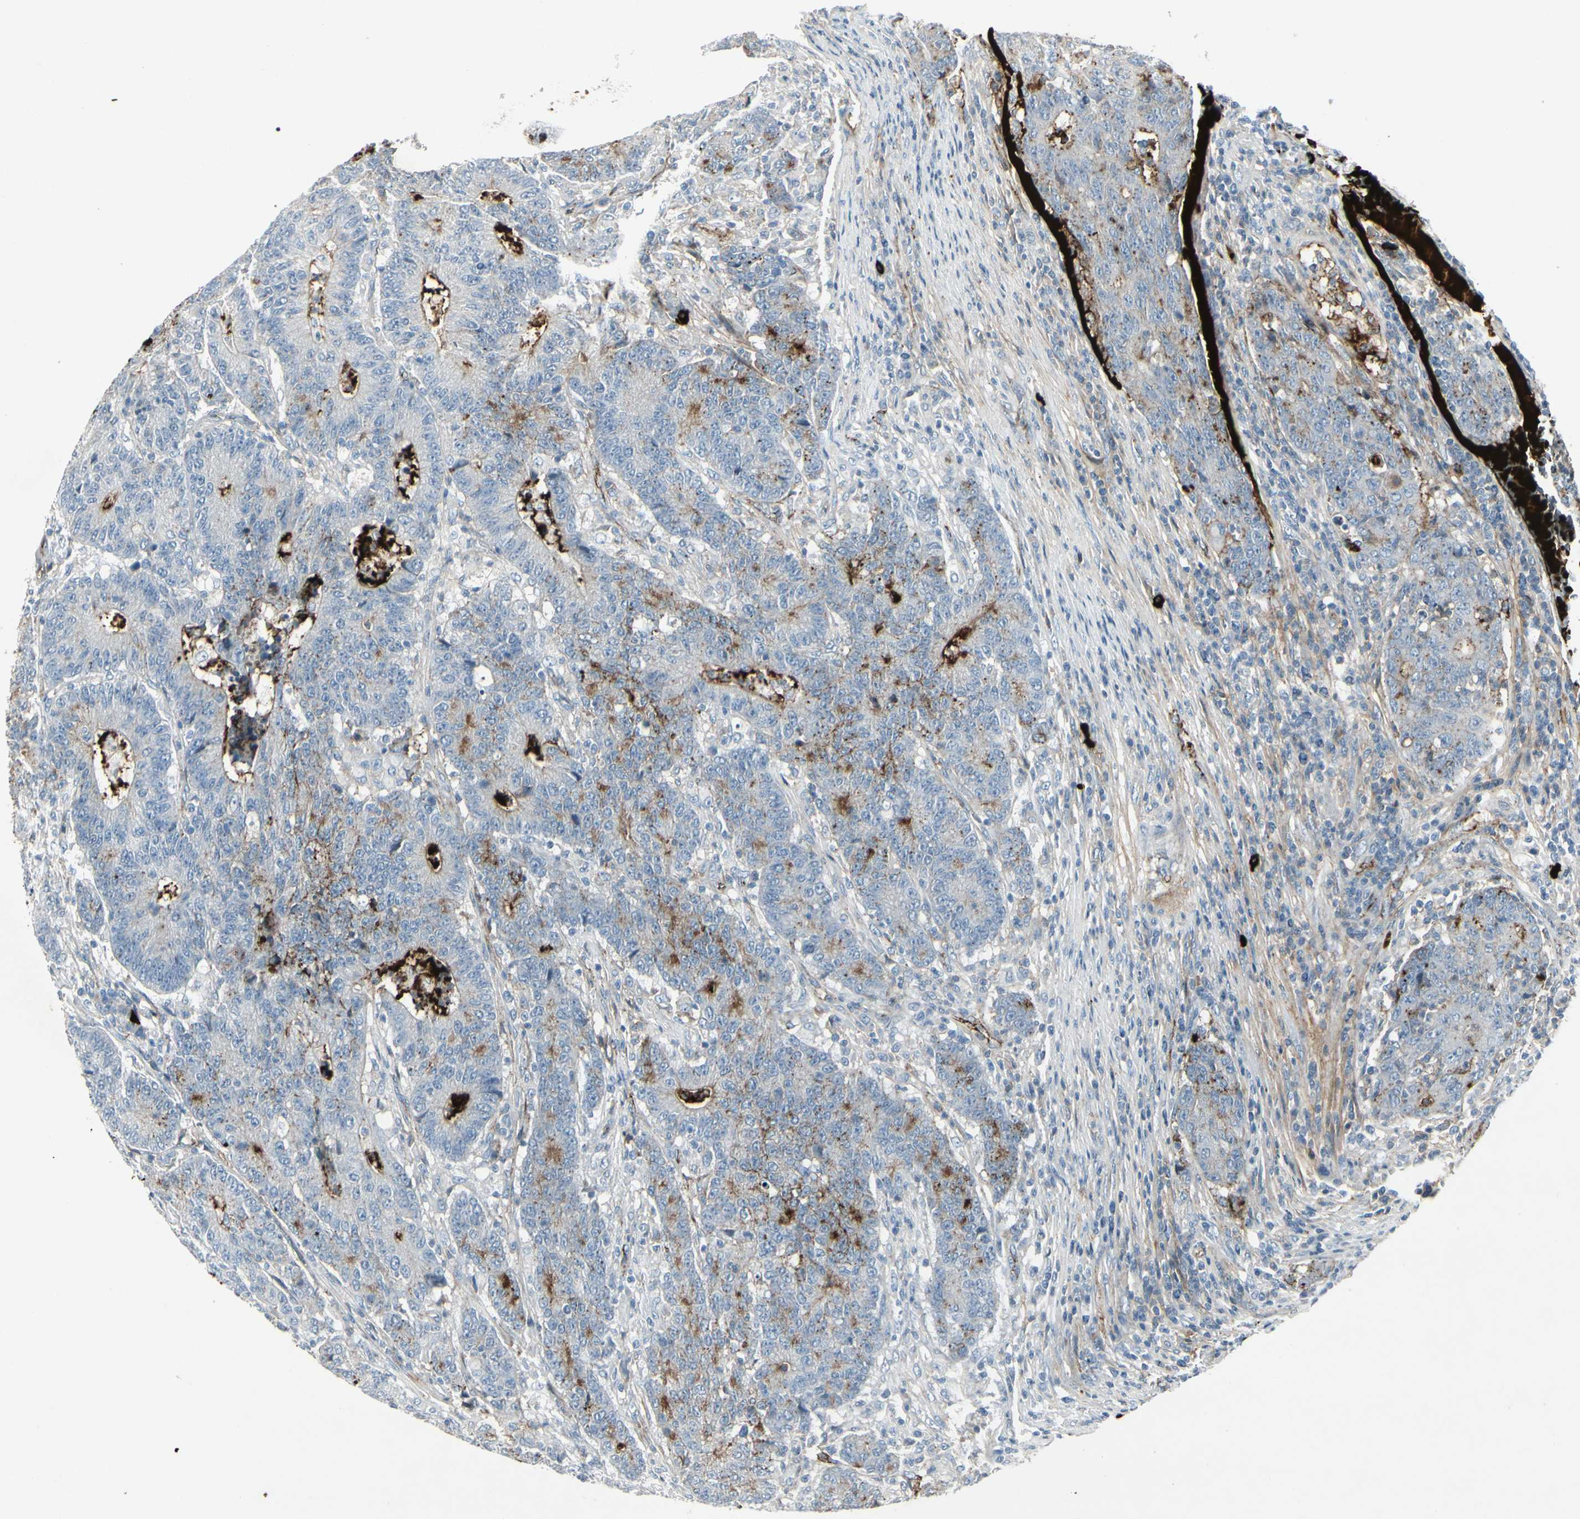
{"staining": {"intensity": "strong", "quantity": "<25%", "location": "cytoplasmic/membranous"}, "tissue": "colorectal cancer", "cell_type": "Tumor cells", "image_type": "cancer", "snomed": [{"axis": "morphology", "description": "Normal tissue, NOS"}, {"axis": "morphology", "description": "Adenocarcinoma, NOS"}, {"axis": "topography", "description": "Colon"}], "caption": "Immunohistochemistry (IHC) (DAB) staining of adenocarcinoma (colorectal) reveals strong cytoplasmic/membranous protein positivity in about <25% of tumor cells.", "gene": "IGHM", "patient": {"sex": "female", "age": 75}}